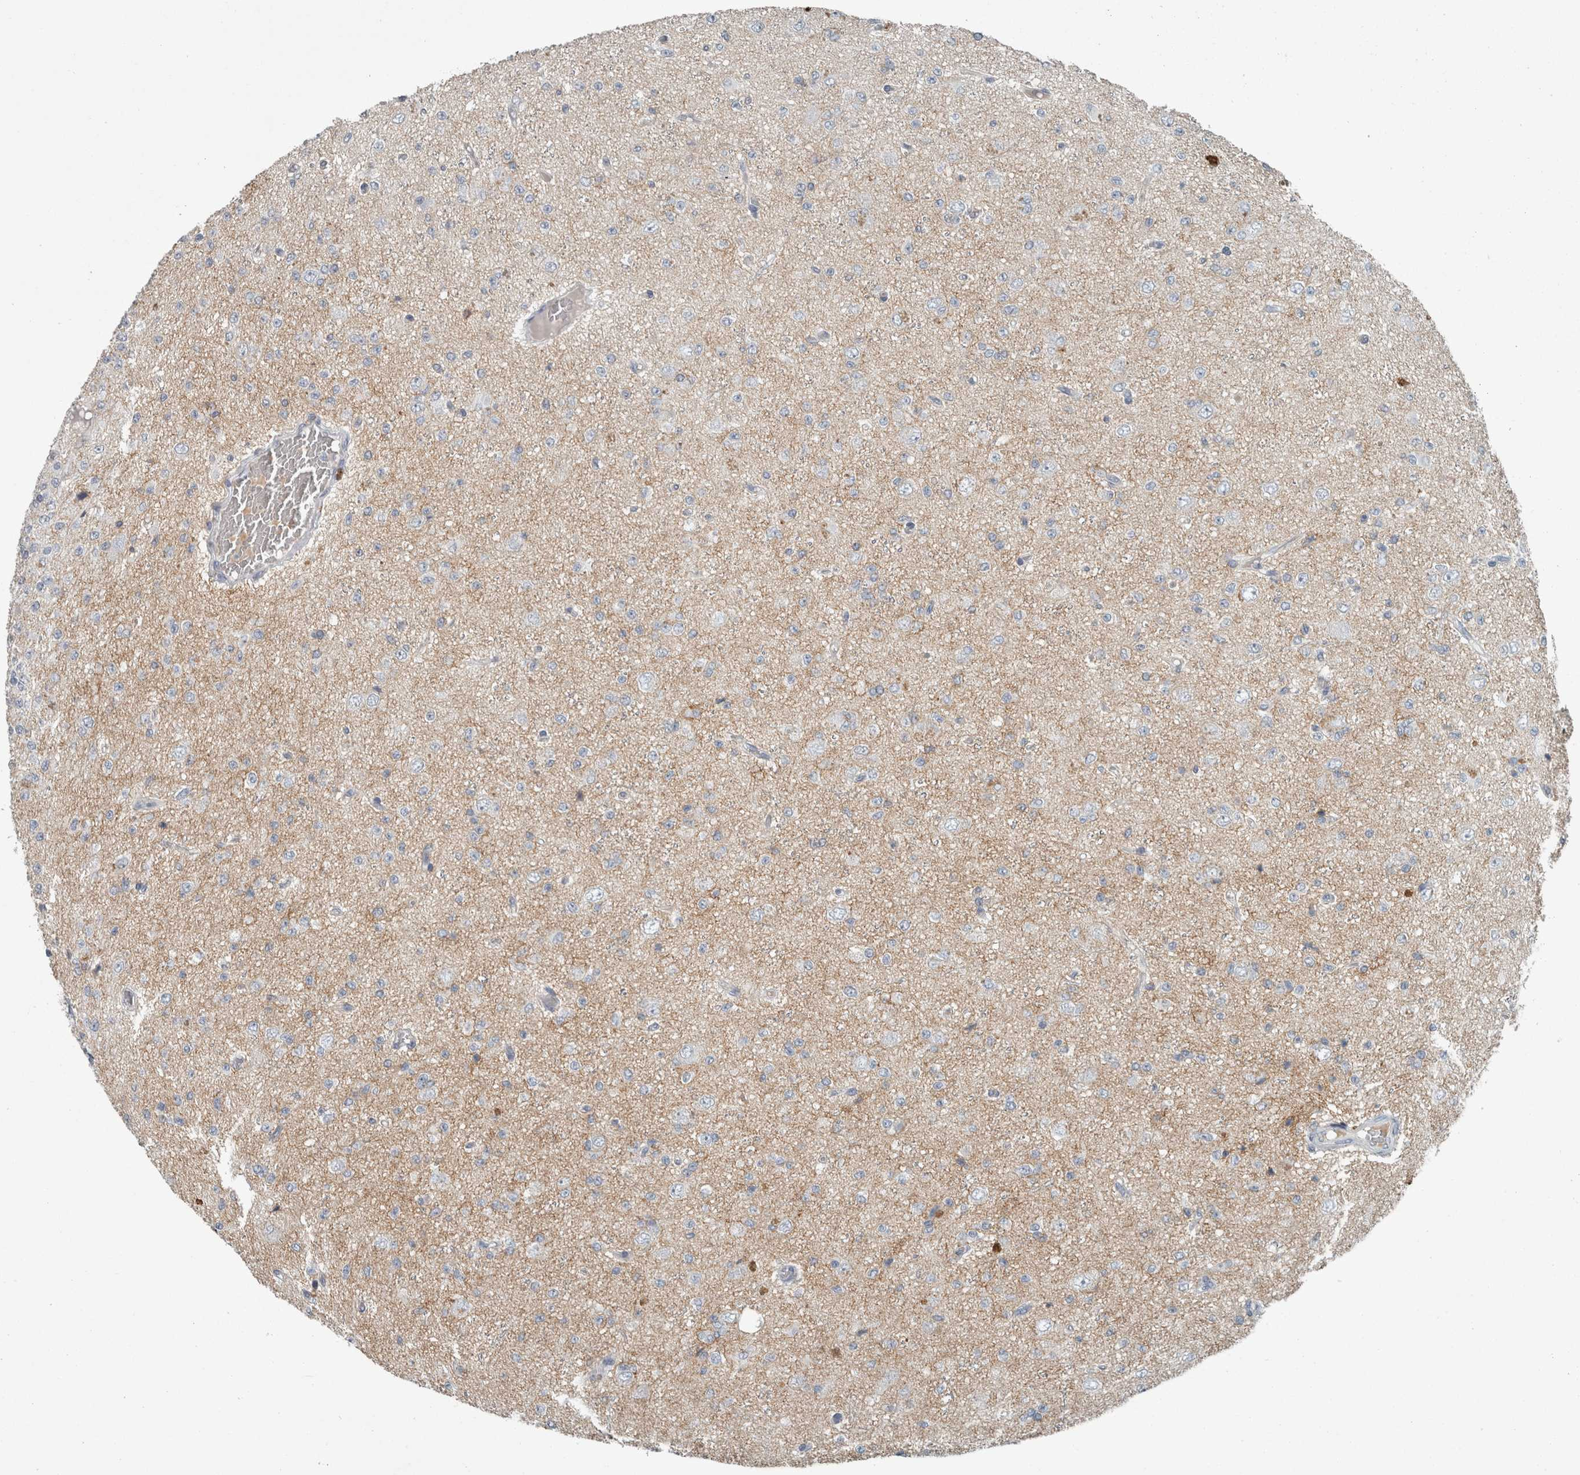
{"staining": {"intensity": "negative", "quantity": "none", "location": "none"}, "tissue": "glioma", "cell_type": "Tumor cells", "image_type": "cancer", "snomed": [{"axis": "morphology", "description": "Glioma, malignant, High grade"}, {"axis": "topography", "description": "pancreas cauda"}], "caption": "Glioma was stained to show a protein in brown. There is no significant expression in tumor cells.", "gene": "CHL1", "patient": {"sex": "male", "age": 60}}